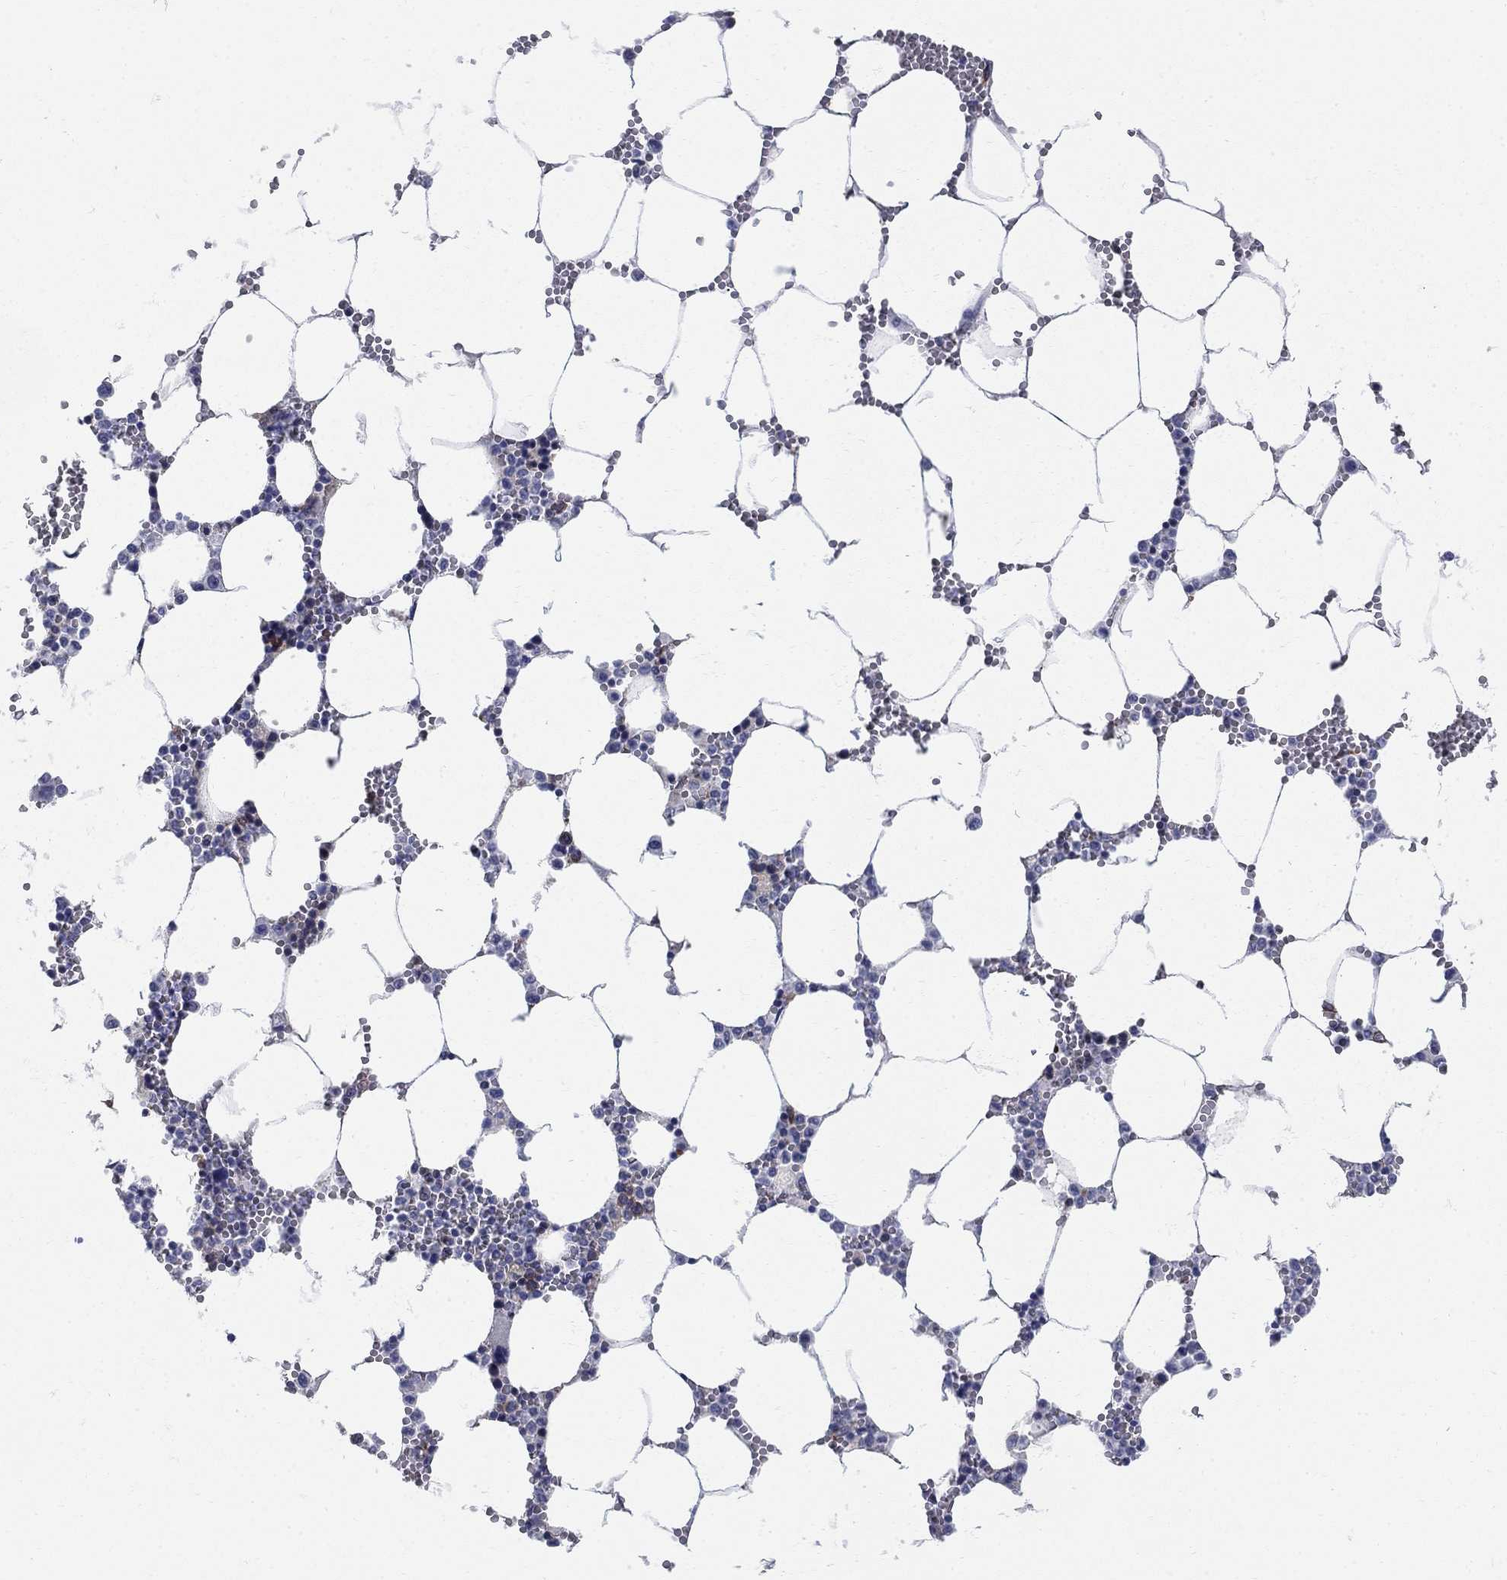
{"staining": {"intensity": "negative", "quantity": "none", "location": "none"}, "tissue": "bone marrow", "cell_type": "Hematopoietic cells", "image_type": "normal", "snomed": [{"axis": "morphology", "description": "Normal tissue, NOS"}, {"axis": "topography", "description": "Bone marrow"}], "caption": "This histopathology image is of normal bone marrow stained with immunohistochemistry to label a protein in brown with the nuclei are counter-stained blue. There is no positivity in hematopoietic cells.", "gene": "SEPTIN8", "patient": {"sex": "female", "age": 64}}